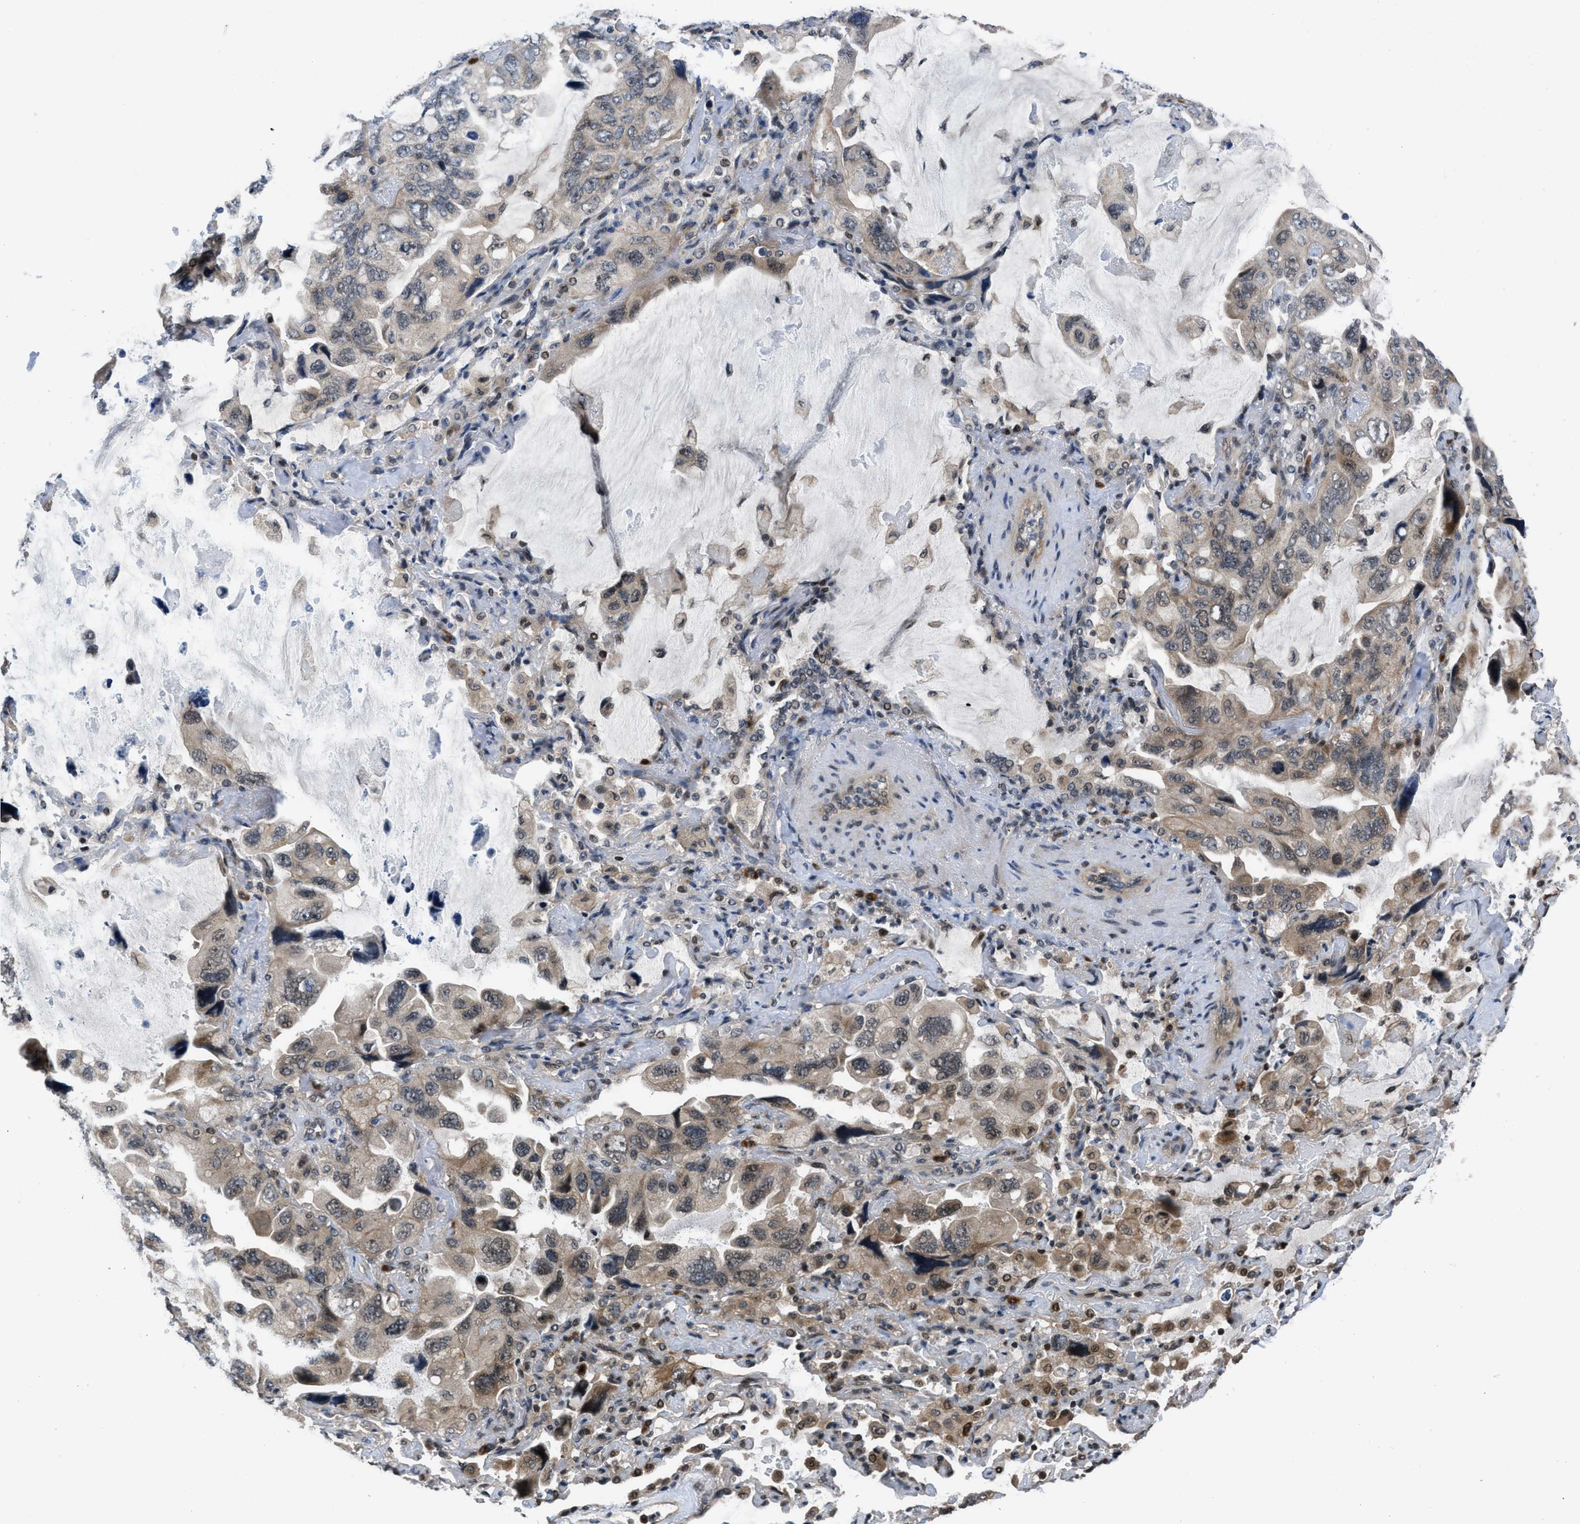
{"staining": {"intensity": "moderate", "quantity": ">75%", "location": "cytoplasmic/membranous,nuclear"}, "tissue": "lung cancer", "cell_type": "Tumor cells", "image_type": "cancer", "snomed": [{"axis": "morphology", "description": "Squamous cell carcinoma, NOS"}, {"axis": "topography", "description": "Lung"}], "caption": "Immunohistochemical staining of lung cancer reveals moderate cytoplasmic/membranous and nuclear protein staining in approximately >75% of tumor cells.", "gene": "SETD5", "patient": {"sex": "female", "age": 73}}